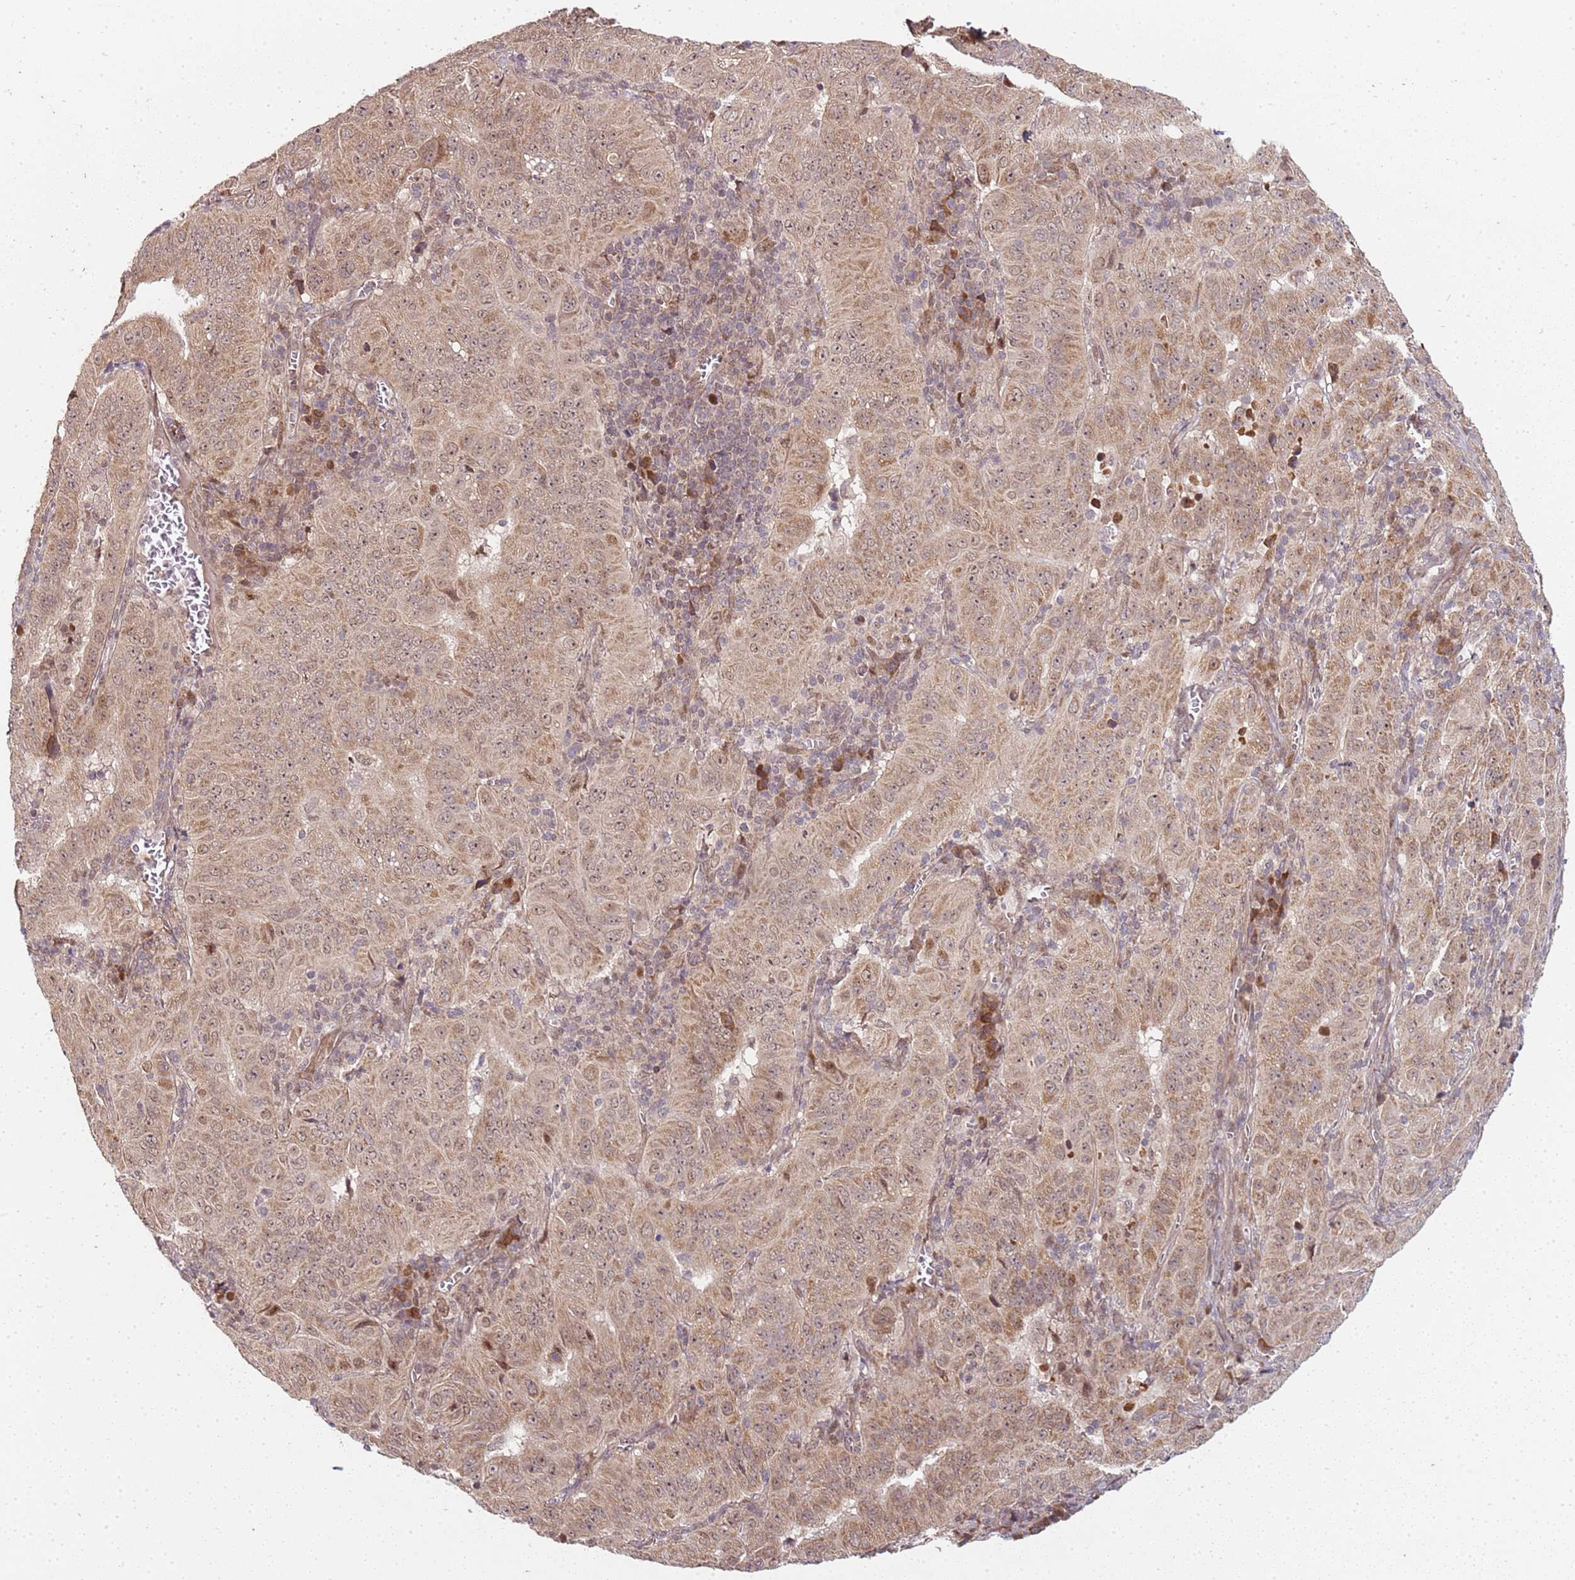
{"staining": {"intensity": "moderate", "quantity": ">75%", "location": "cytoplasmic/membranous,nuclear"}, "tissue": "pancreatic cancer", "cell_type": "Tumor cells", "image_type": "cancer", "snomed": [{"axis": "morphology", "description": "Adenocarcinoma, NOS"}, {"axis": "topography", "description": "Pancreas"}], "caption": "A brown stain shows moderate cytoplasmic/membranous and nuclear expression of a protein in adenocarcinoma (pancreatic) tumor cells.", "gene": "EDC3", "patient": {"sex": "male", "age": 63}}